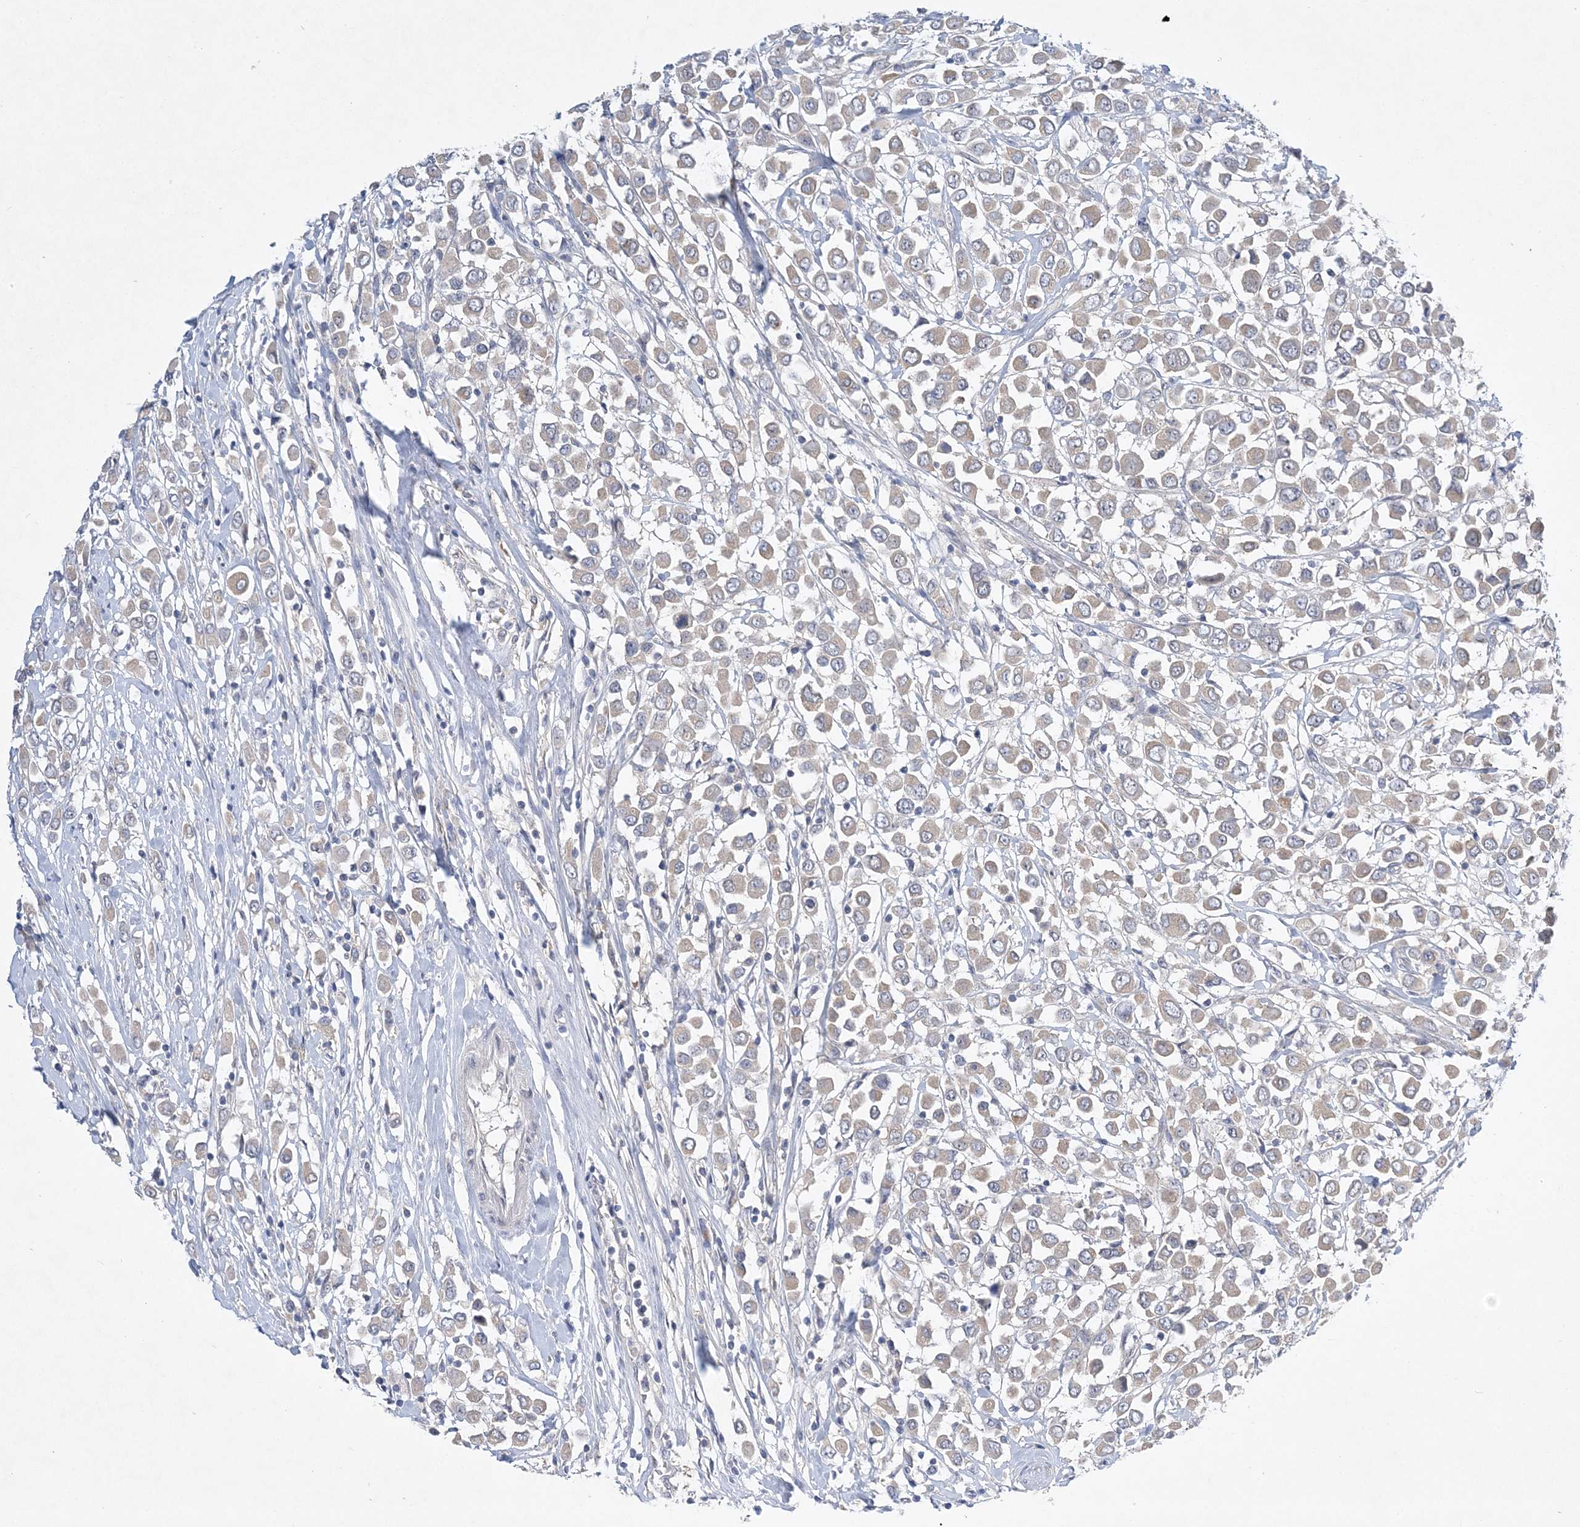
{"staining": {"intensity": "negative", "quantity": "none", "location": "none"}, "tissue": "breast cancer", "cell_type": "Tumor cells", "image_type": "cancer", "snomed": [{"axis": "morphology", "description": "Duct carcinoma"}, {"axis": "topography", "description": "Breast"}], "caption": "Human breast infiltrating ductal carcinoma stained for a protein using immunohistochemistry (IHC) reveals no expression in tumor cells.", "gene": "ANKRD35", "patient": {"sex": "female", "age": 61}}